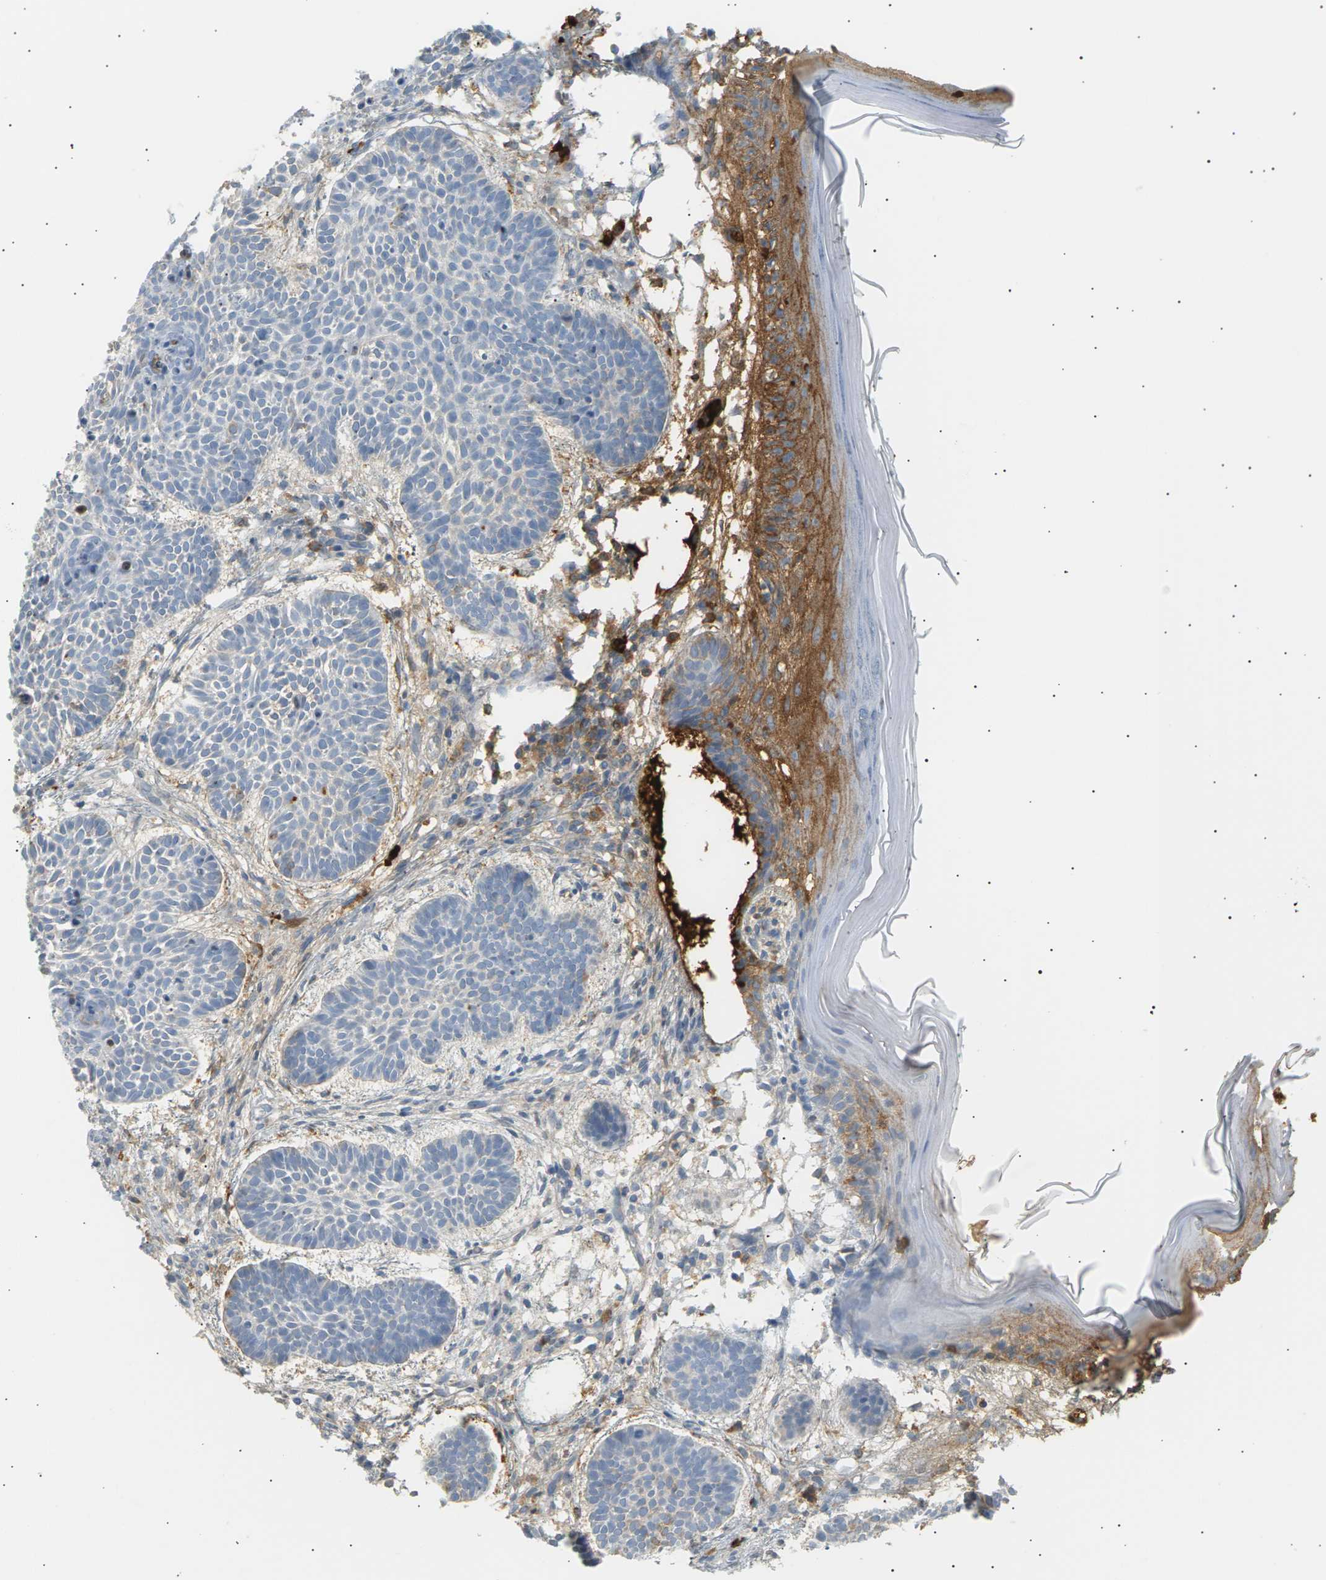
{"staining": {"intensity": "negative", "quantity": "none", "location": "none"}, "tissue": "skin cancer", "cell_type": "Tumor cells", "image_type": "cancer", "snomed": [{"axis": "morphology", "description": "Basal cell carcinoma"}, {"axis": "topography", "description": "Skin"}], "caption": "DAB (3,3'-diaminobenzidine) immunohistochemical staining of skin basal cell carcinoma exhibits no significant staining in tumor cells. (Brightfield microscopy of DAB (3,3'-diaminobenzidine) immunohistochemistry at high magnification).", "gene": "IGLC3", "patient": {"sex": "male", "age": 60}}